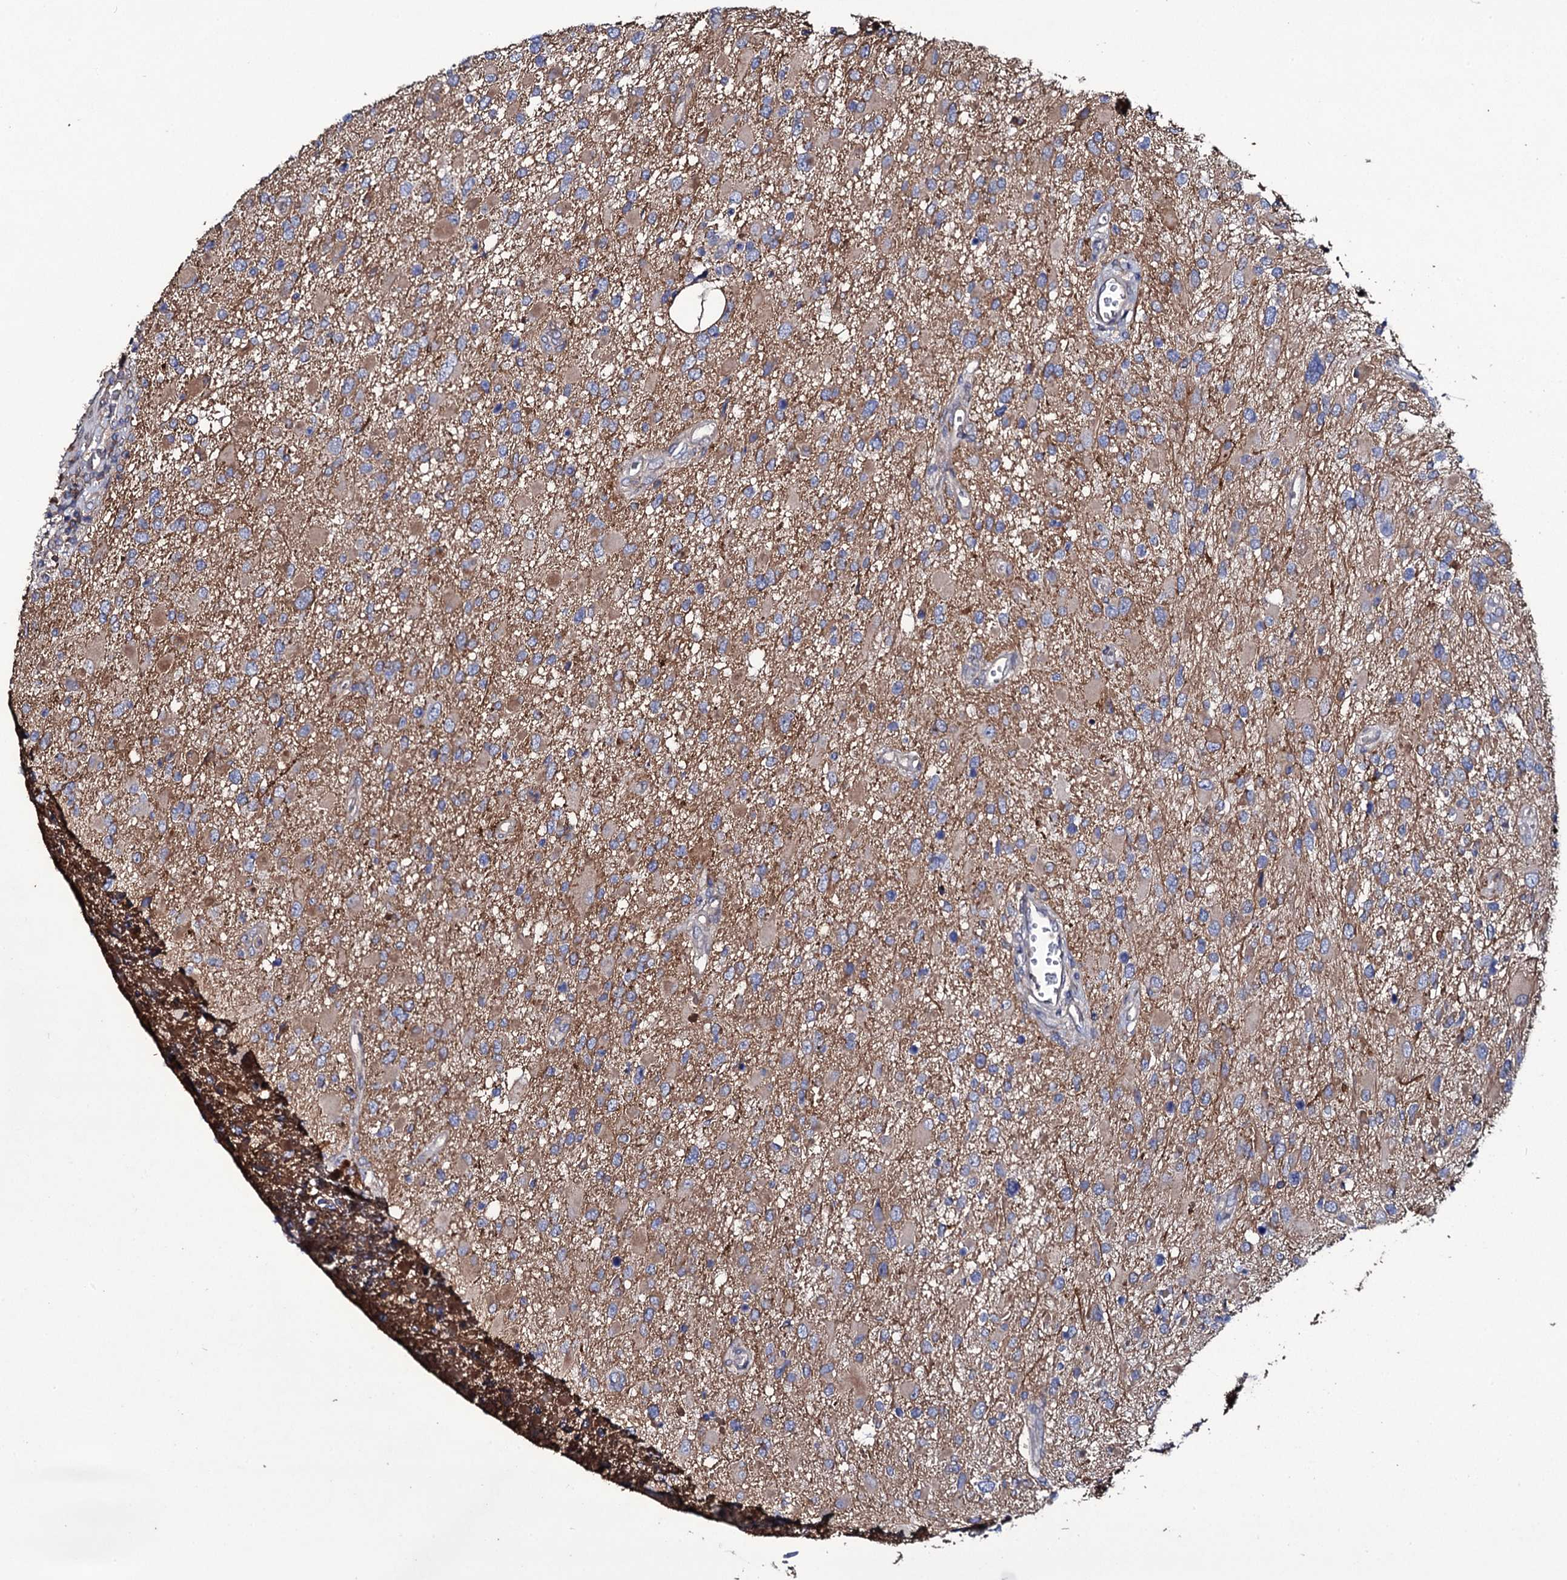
{"staining": {"intensity": "weak", "quantity": "25%-75%", "location": "cytoplasmic/membranous"}, "tissue": "glioma", "cell_type": "Tumor cells", "image_type": "cancer", "snomed": [{"axis": "morphology", "description": "Glioma, malignant, High grade"}, {"axis": "topography", "description": "Brain"}], "caption": "Glioma tissue shows weak cytoplasmic/membranous staining in about 25%-75% of tumor cells, visualized by immunohistochemistry.", "gene": "TTC23", "patient": {"sex": "male", "age": 53}}